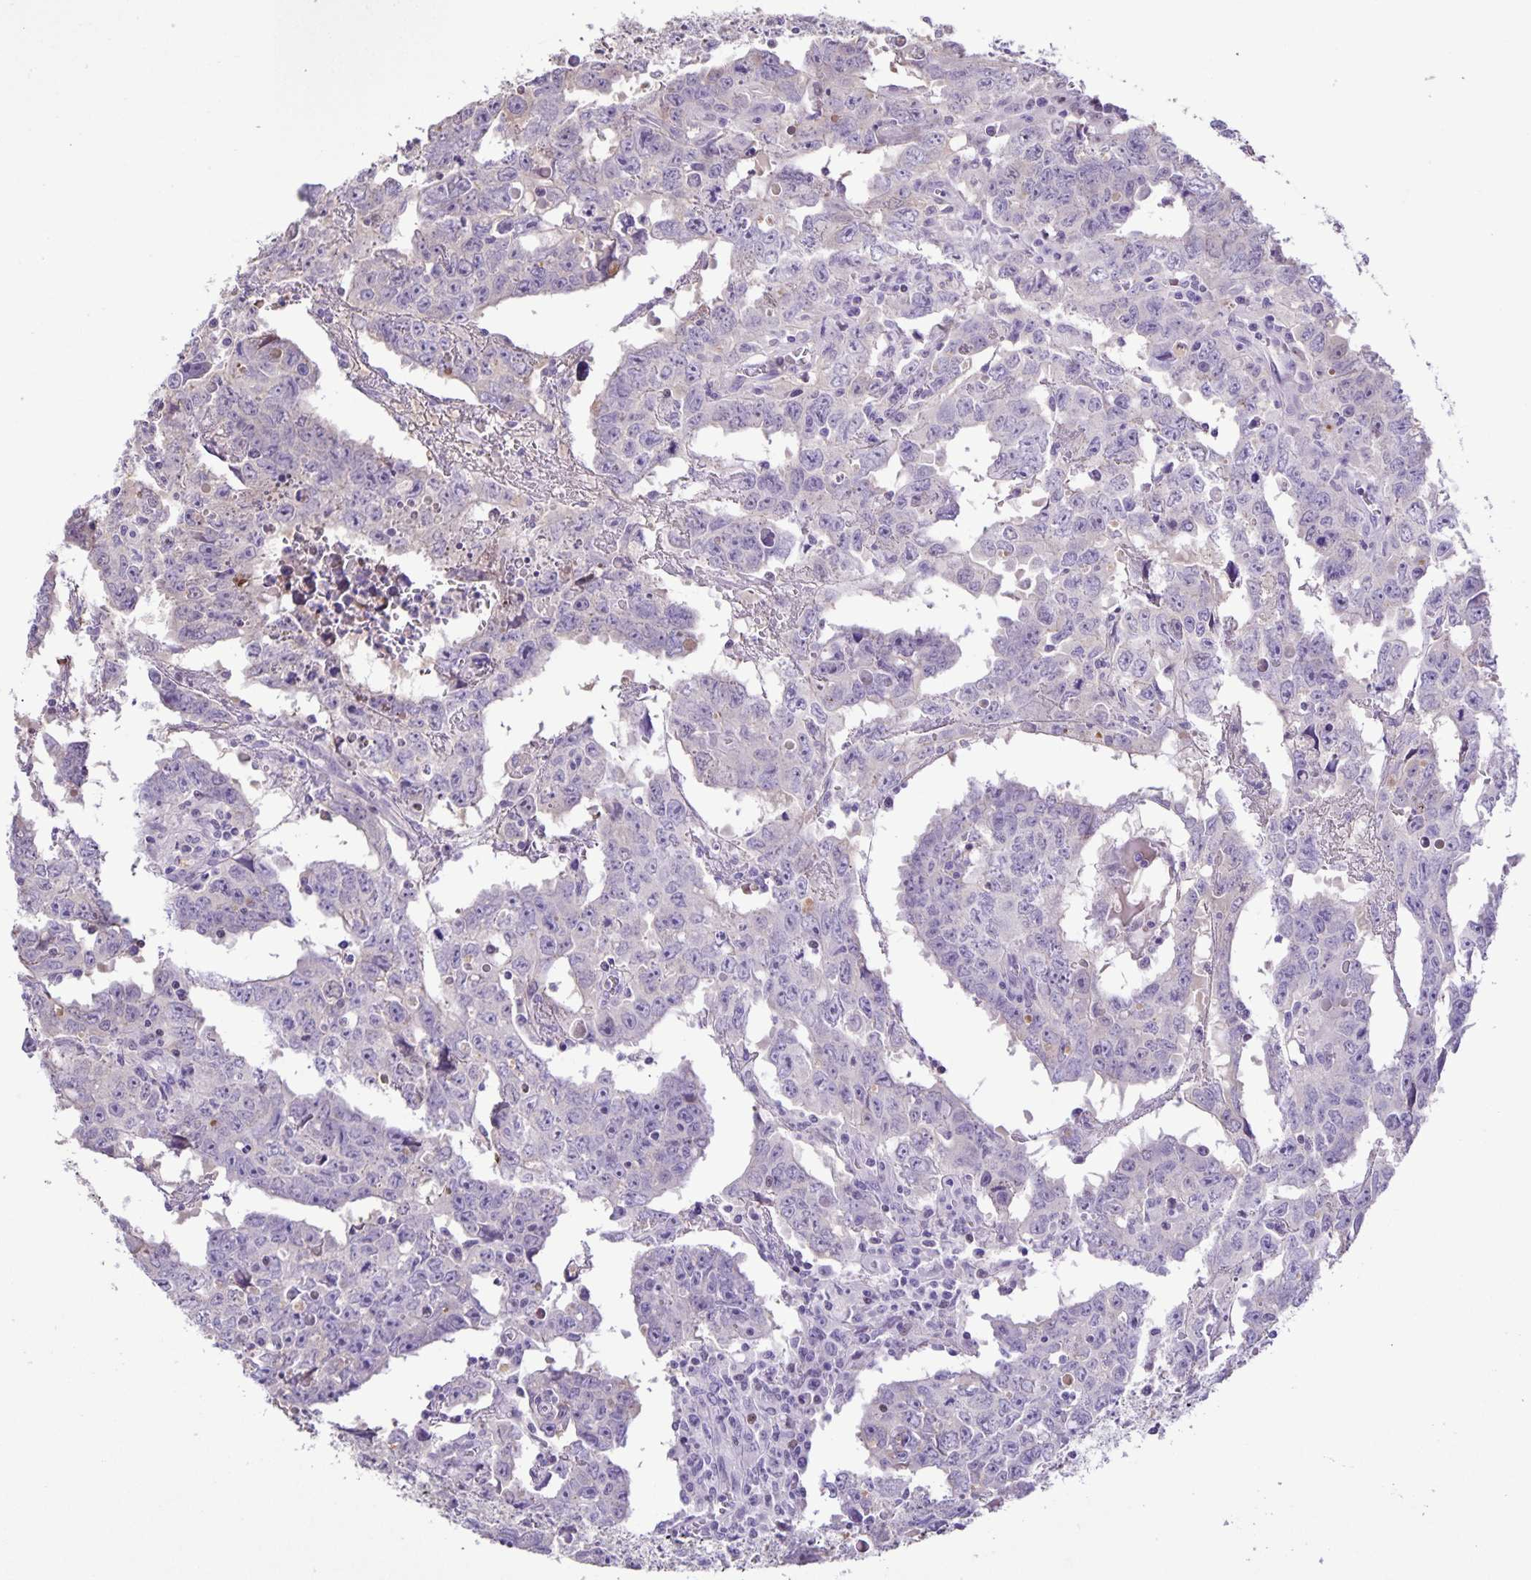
{"staining": {"intensity": "negative", "quantity": "none", "location": "none"}, "tissue": "testis cancer", "cell_type": "Tumor cells", "image_type": "cancer", "snomed": [{"axis": "morphology", "description": "Carcinoma, Embryonal, NOS"}, {"axis": "topography", "description": "Testis"}], "caption": "Immunohistochemistry (IHC) micrograph of neoplastic tissue: human embryonal carcinoma (testis) stained with DAB demonstrates no significant protein staining in tumor cells.", "gene": "ONECUT2", "patient": {"sex": "male", "age": 22}}